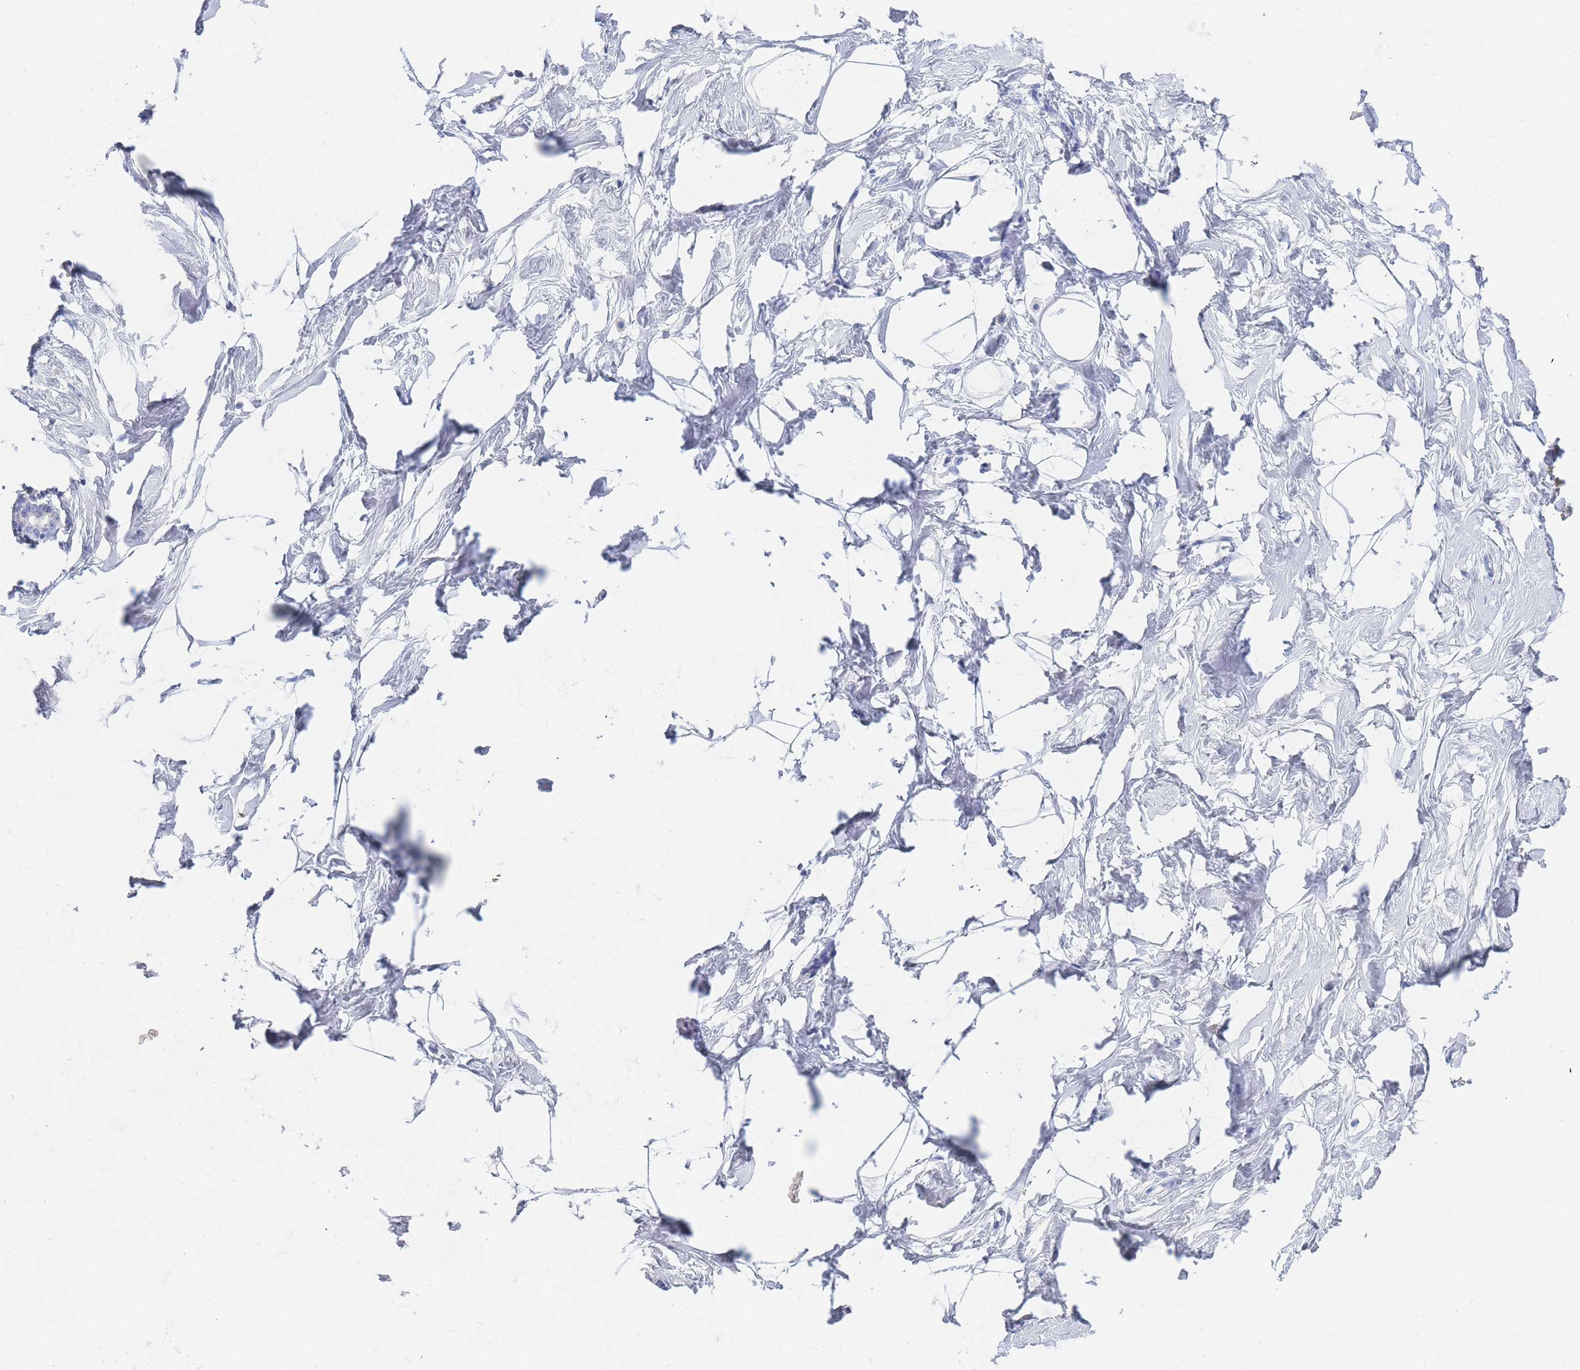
{"staining": {"intensity": "negative", "quantity": "none", "location": "none"}, "tissue": "breast", "cell_type": "Adipocytes", "image_type": "normal", "snomed": [{"axis": "morphology", "description": "Normal tissue, NOS"}, {"axis": "morphology", "description": "Adenoma, NOS"}, {"axis": "topography", "description": "Breast"}], "caption": "This is a micrograph of IHC staining of benign breast, which shows no expression in adipocytes.", "gene": "SLC25A35", "patient": {"sex": "female", "age": 23}}